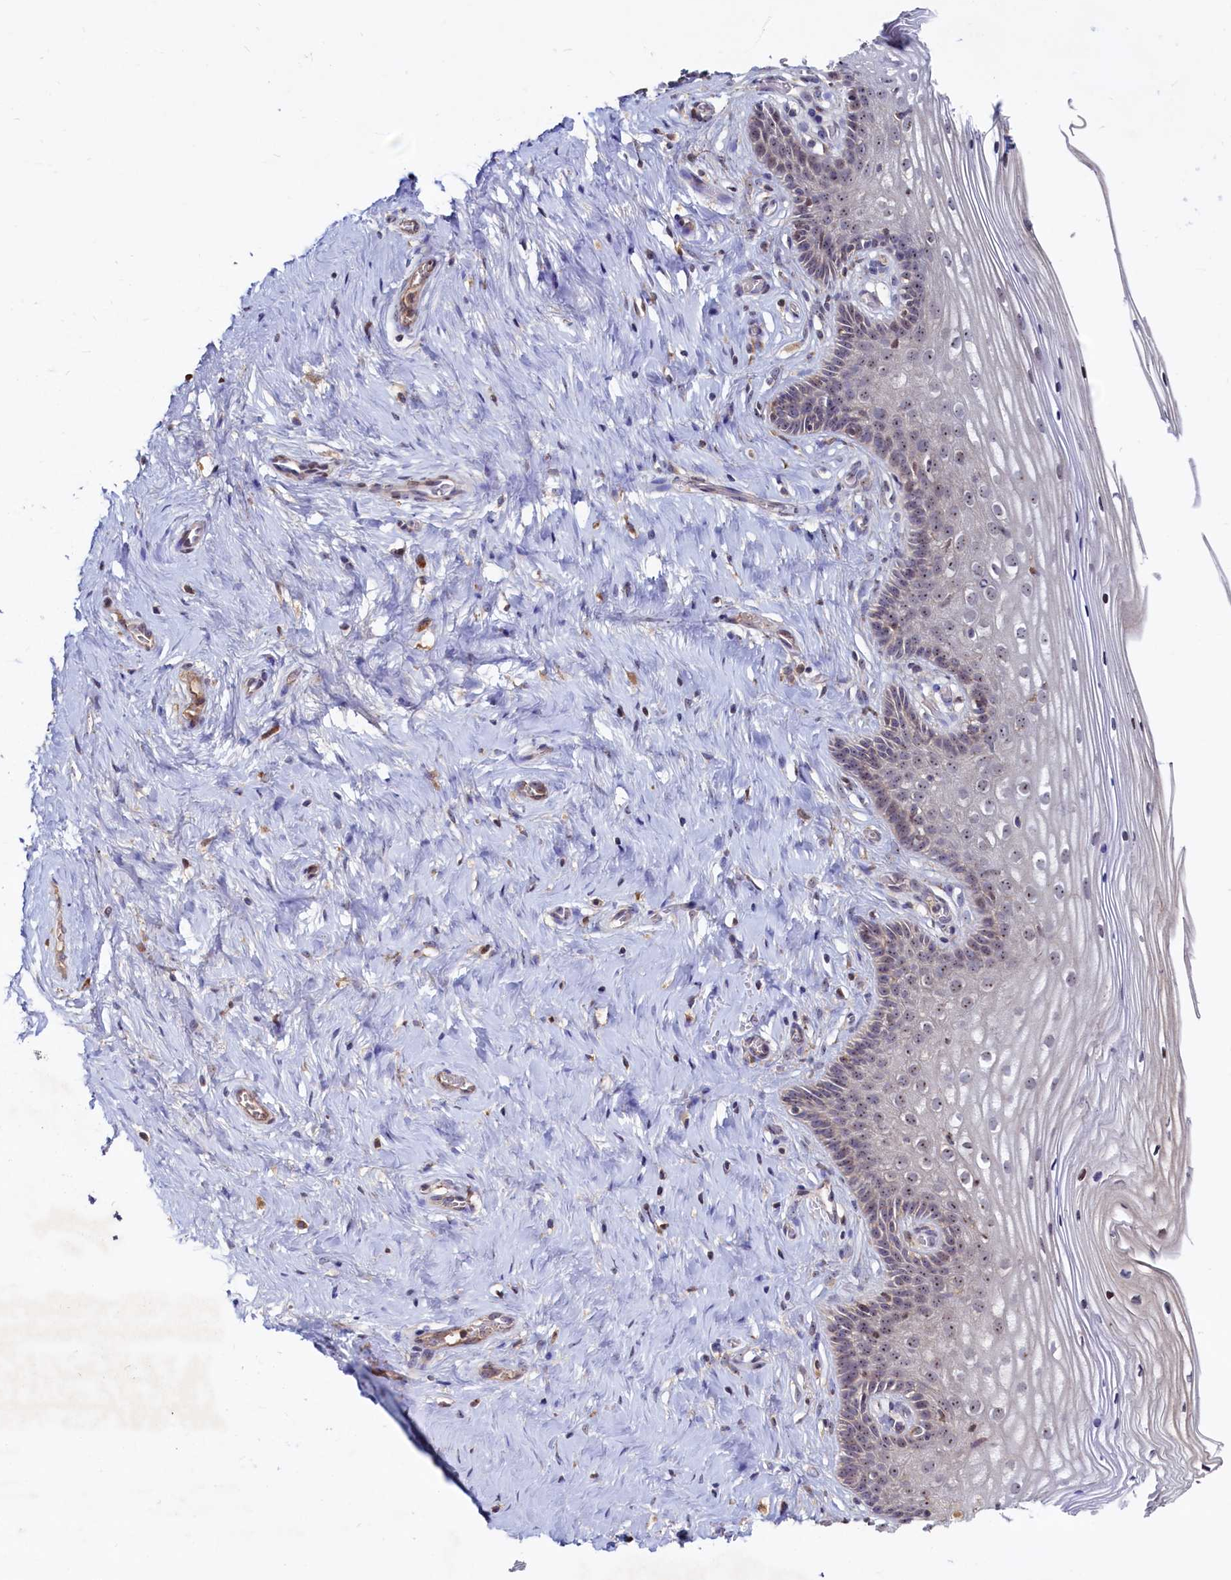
{"staining": {"intensity": "moderate", "quantity": ">75%", "location": "cytoplasmic/membranous,nuclear"}, "tissue": "cervix", "cell_type": "Glandular cells", "image_type": "normal", "snomed": [{"axis": "morphology", "description": "Normal tissue, NOS"}, {"axis": "topography", "description": "Cervix"}], "caption": "Brown immunohistochemical staining in normal human cervix shows moderate cytoplasmic/membranous,nuclear staining in approximately >75% of glandular cells. The staining was performed using DAB (3,3'-diaminobenzidine) to visualize the protein expression in brown, while the nuclei were stained in blue with hematoxylin (Magnification: 20x).", "gene": "RGS7BP", "patient": {"sex": "female", "age": 33}}